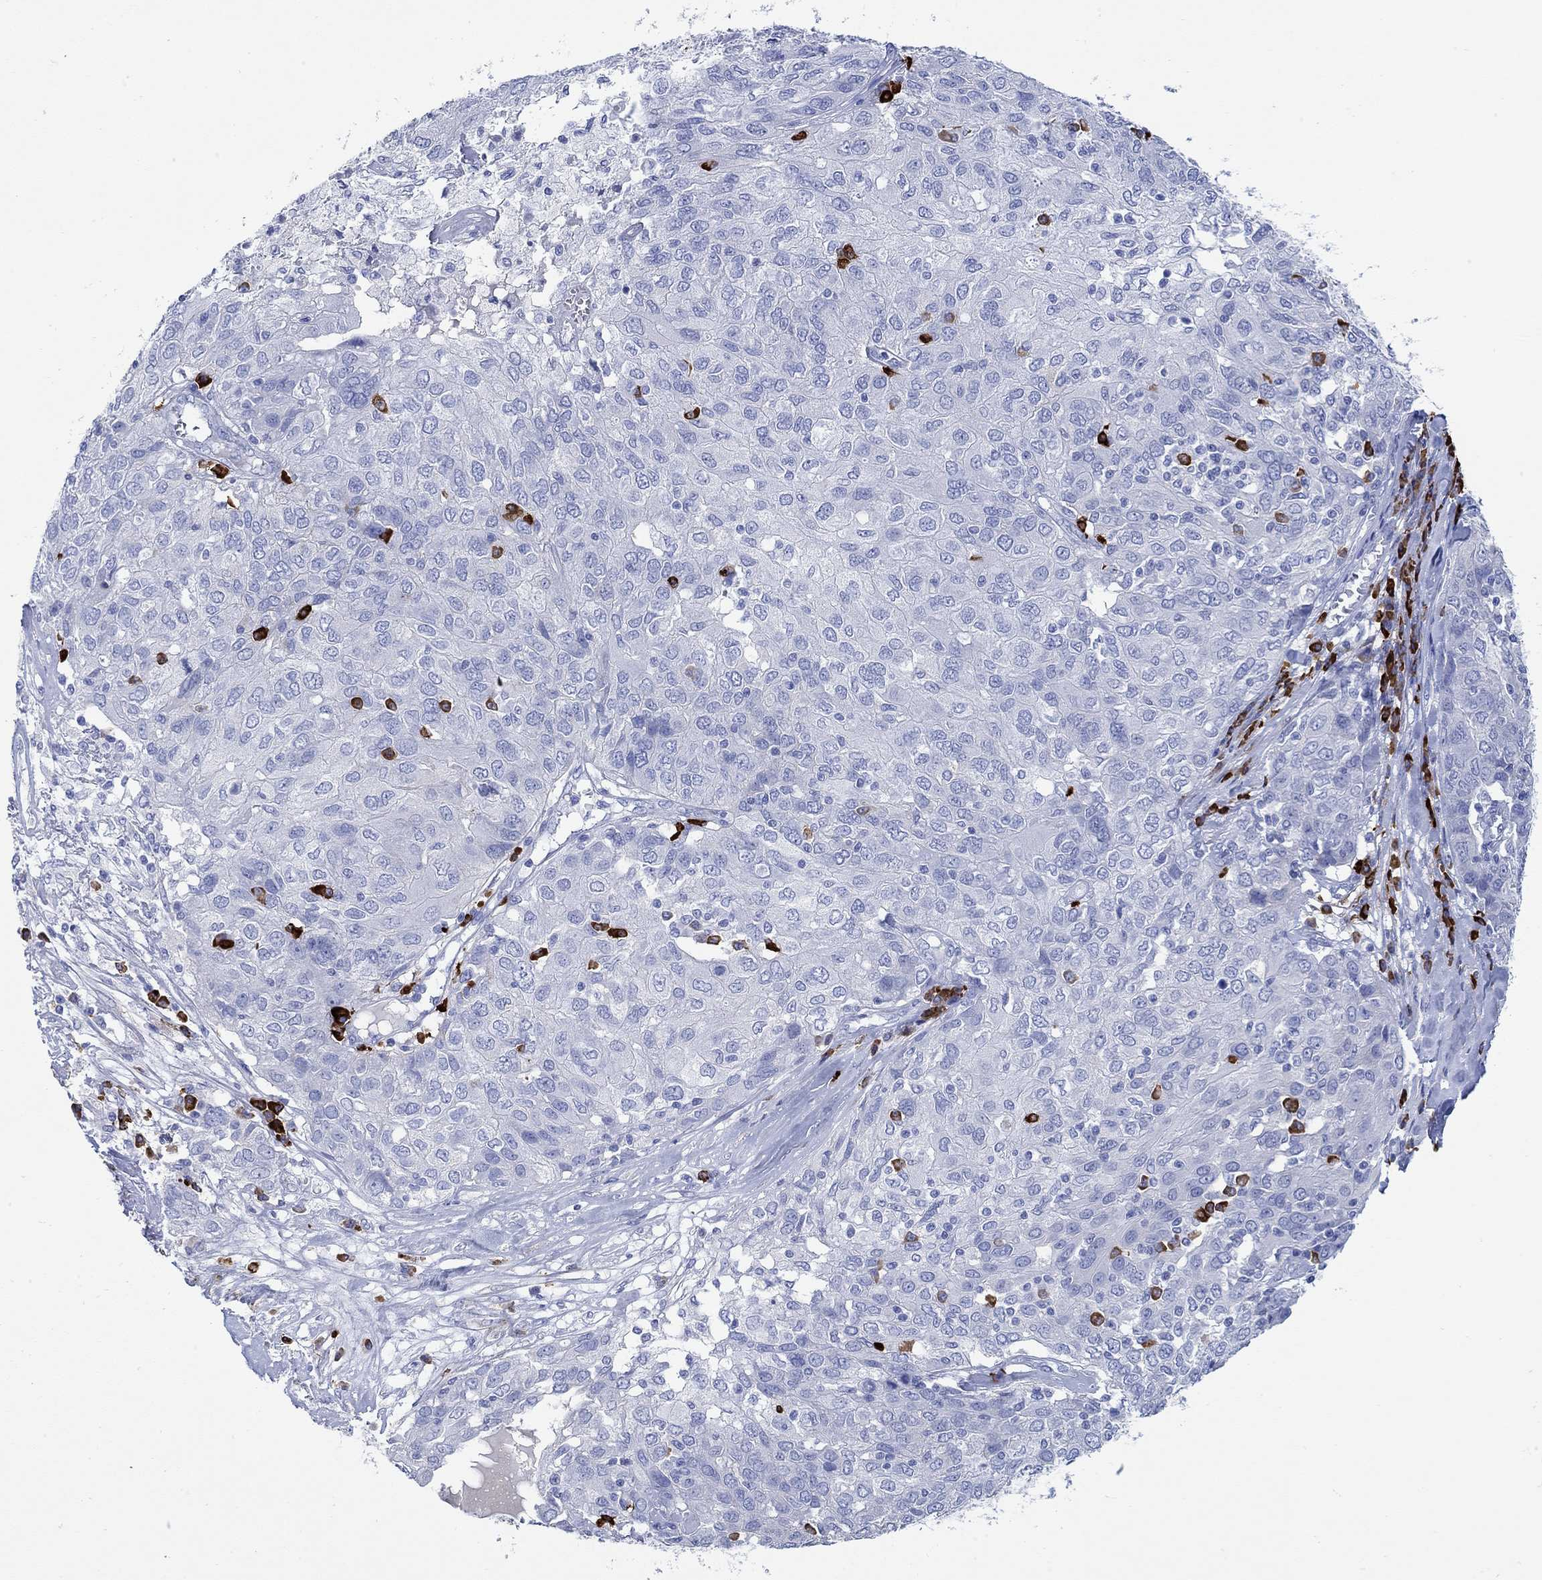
{"staining": {"intensity": "negative", "quantity": "none", "location": "none"}, "tissue": "ovarian cancer", "cell_type": "Tumor cells", "image_type": "cancer", "snomed": [{"axis": "morphology", "description": "Carcinoma, endometroid"}, {"axis": "topography", "description": "Ovary"}], "caption": "This is an immunohistochemistry (IHC) histopathology image of human ovarian cancer (endometroid carcinoma). There is no expression in tumor cells.", "gene": "P2RY6", "patient": {"sex": "female", "age": 50}}